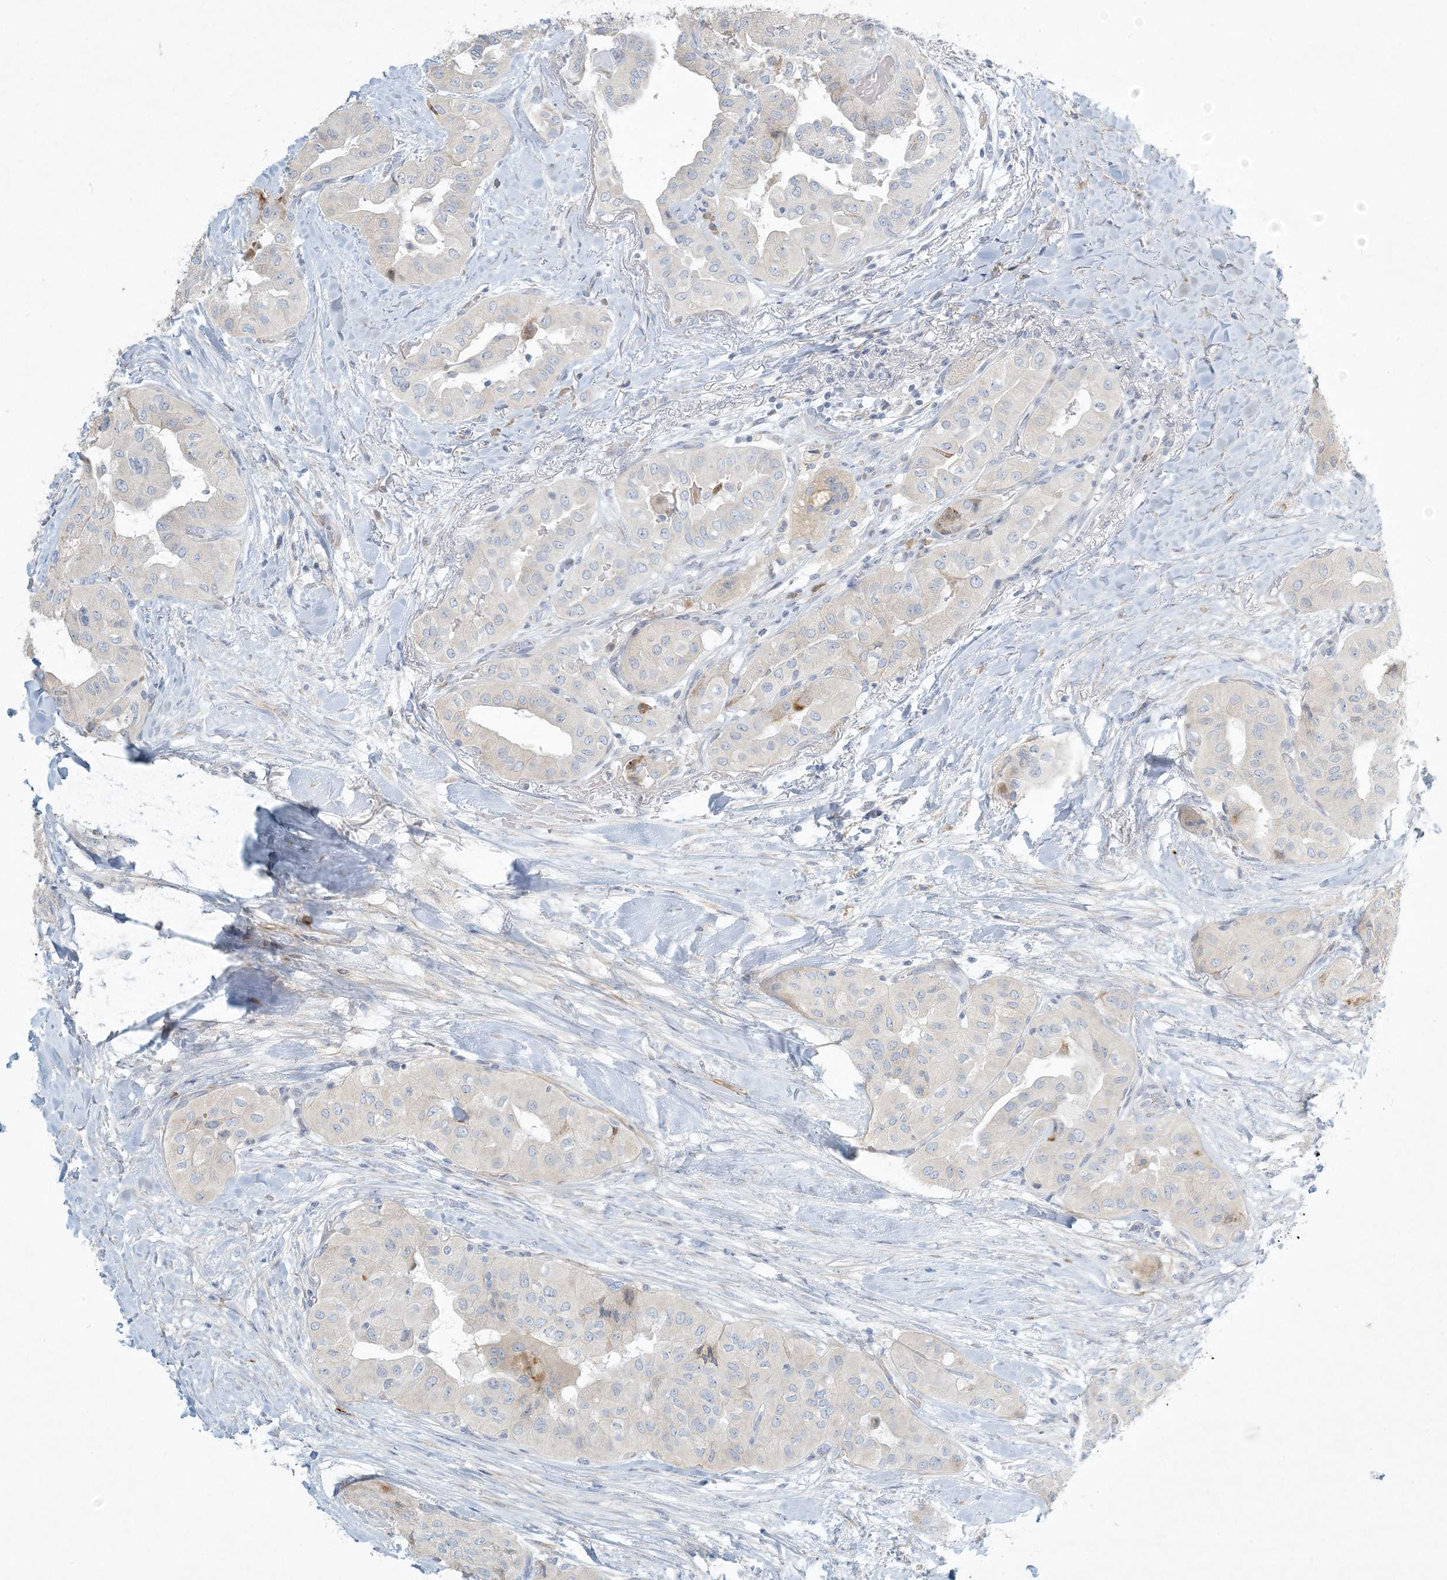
{"staining": {"intensity": "negative", "quantity": "none", "location": "none"}, "tissue": "thyroid cancer", "cell_type": "Tumor cells", "image_type": "cancer", "snomed": [{"axis": "morphology", "description": "Papillary adenocarcinoma, NOS"}, {"axis": "topography", "description": "Thyroid gland"}], "caption": "The immunohistochemistry (IHC) histopathology image has no significant positivity in tumor cells of thyroid cancer tissue. Nuclei are stained in blue.", "gene": "ZNF385D", "patient": {"sex": "female", "age": 59}}